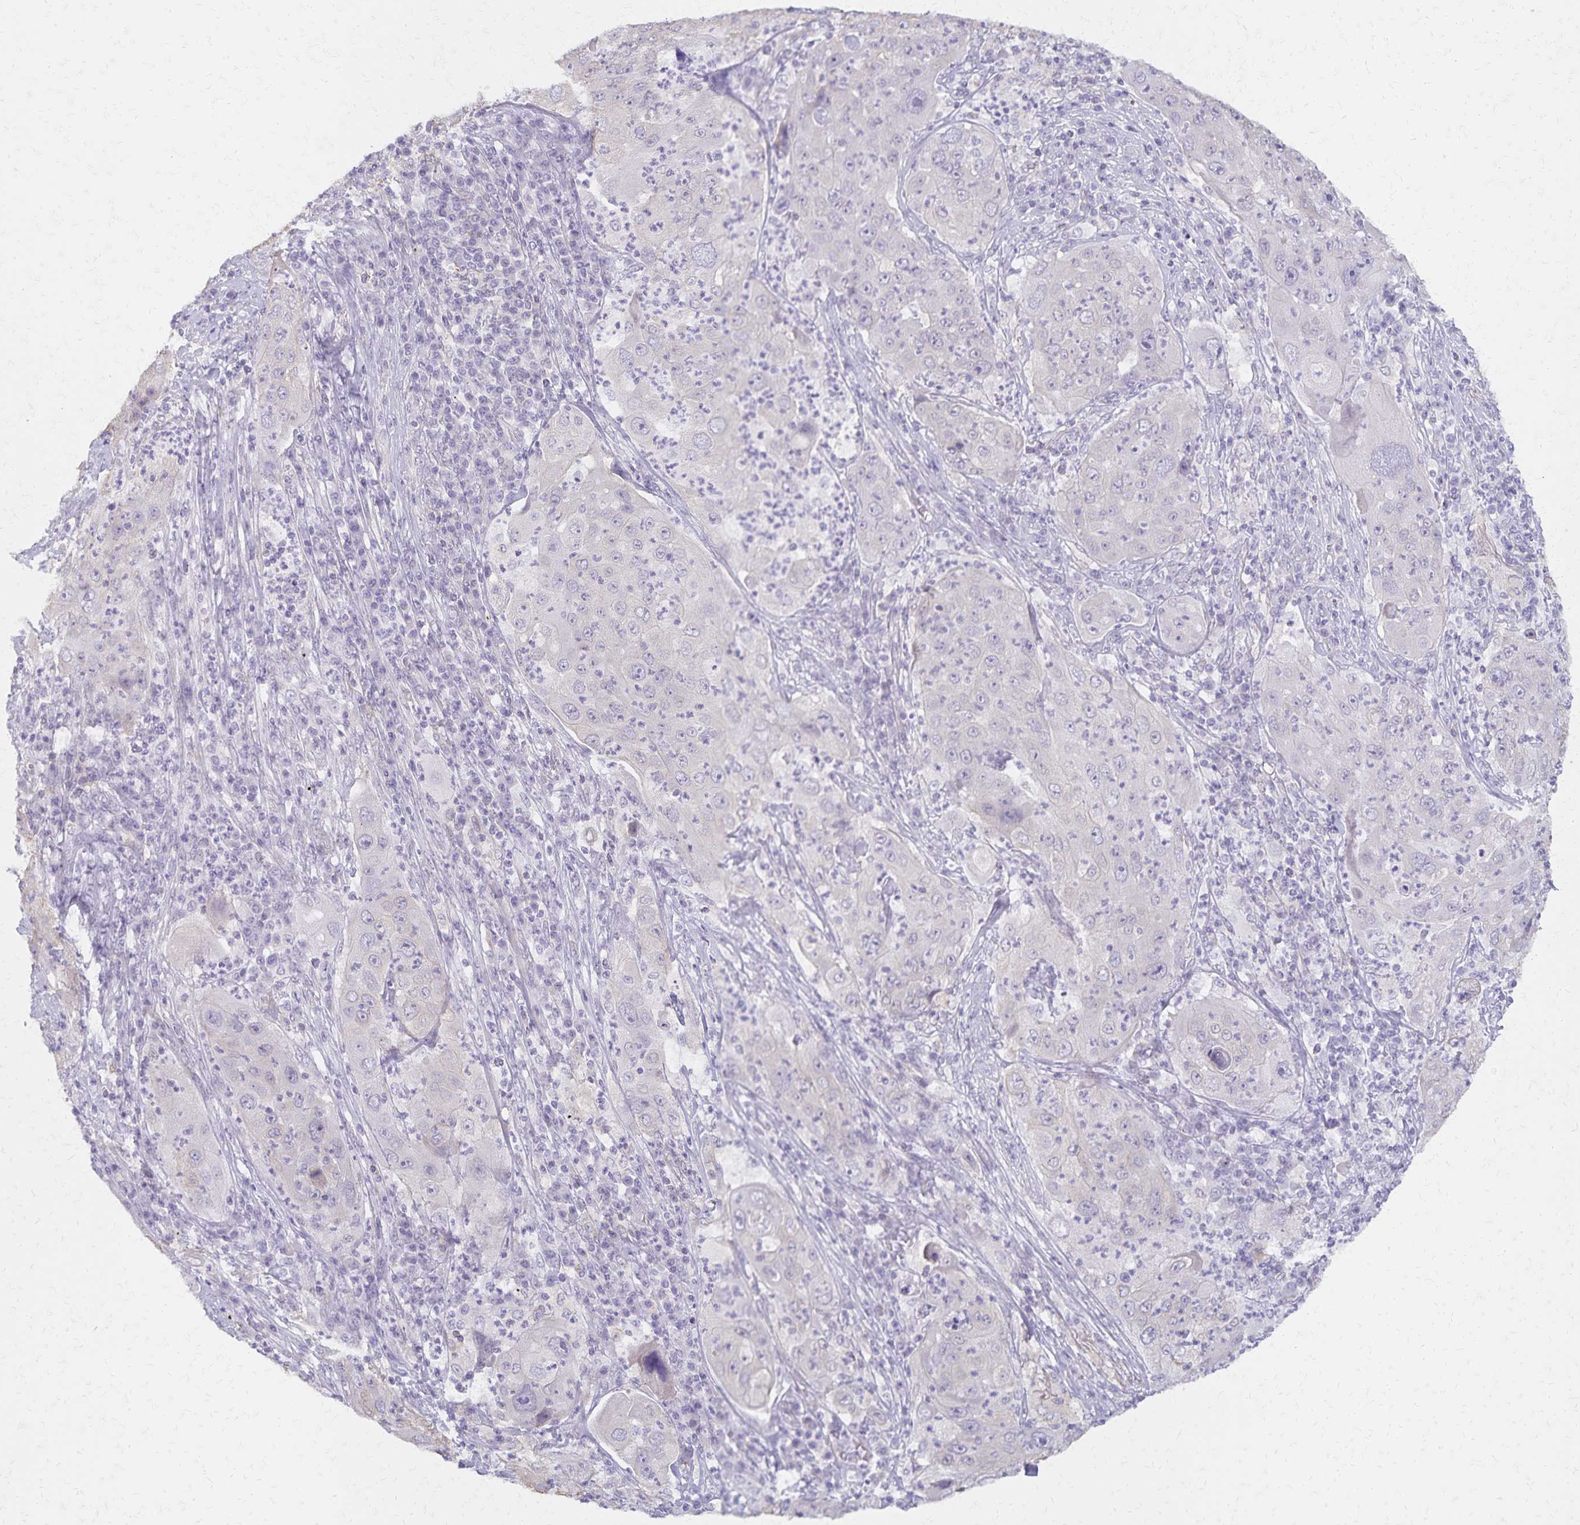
{"staining": {"intensity": "negative", "quantity": "none", "location": "none"}, "tissue": "lung cancer", "cell_type": "Tumor cells", "image_type": "cancer", "snomed": [{"axis": "morphology", "description": "Squamous cell carcinoma, NOS"}, {"axis": "topography", "description": "Lung"}], "caption": "High magnification brightfield microscopy of squamous cell carcinoma (lung) stained with DAB (3,3'-diaminobenzidine) (brown) and counterstained with hematoxylin (blue): tumor cells show no significant positivity.", "gene": "KISS1", "patient": {"sex": "female", "age": 59}}